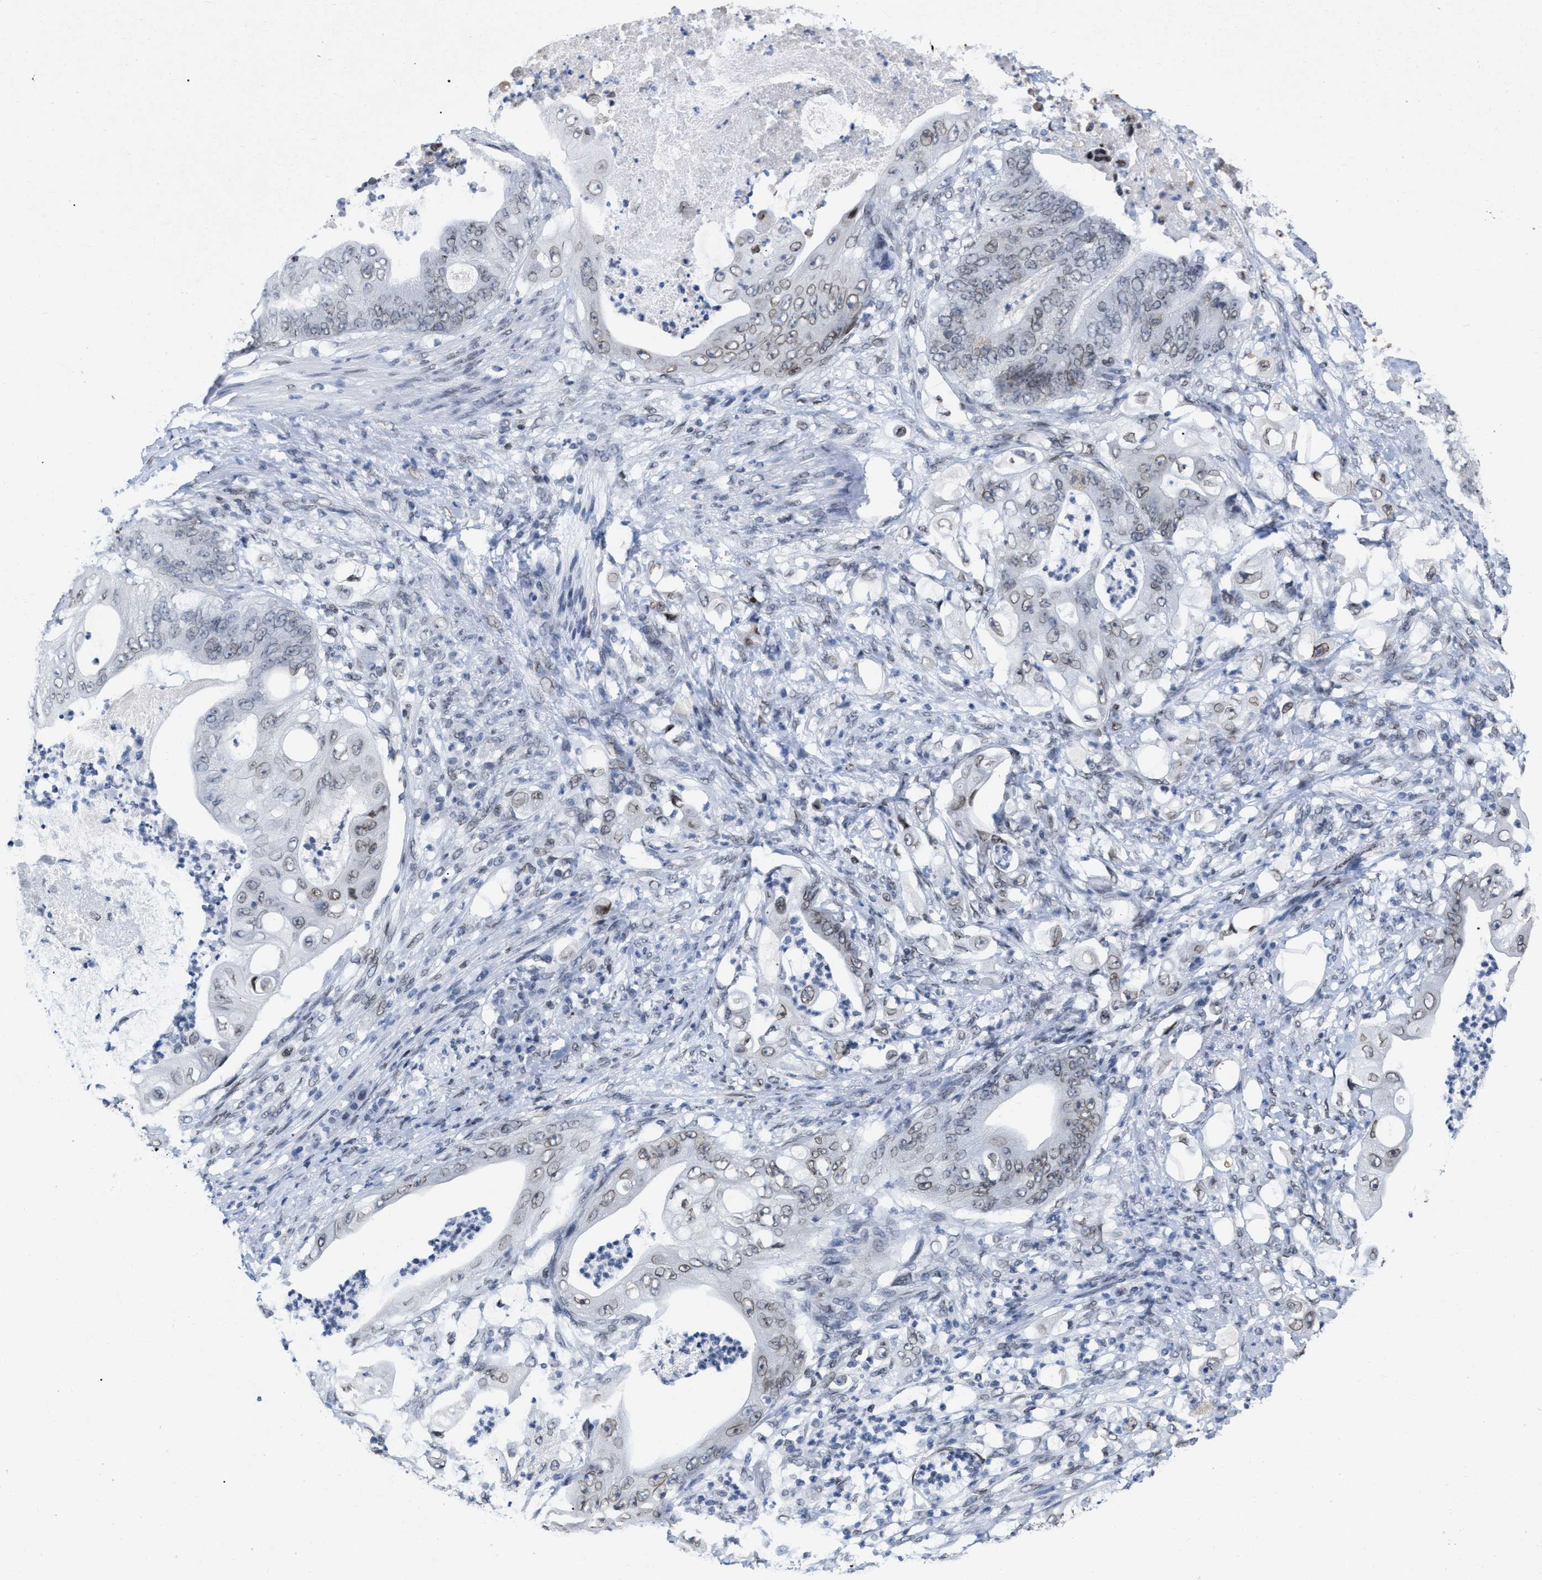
{"staining": {"intensity": "weak", "quantity": "<25%", "location": "cytoplasmic/membranous,nuclear"}, "tissue": "stomach cancer", "cell_type": "Tumor cells", "image_type": "cancer", "snomed": [{"axis": "morphology", "description": "Adenocarcinoma, NOS"}, {"axis": "topography", "description": "Stomach"}], "caption": "This photomicrograph is of stomach cancer (adenocarcinoma) stained with immunohistochemistry (IHC) to label a protein in brown with the nuclei are counter-stained blue. There is no expression in tumor cells.", "gene": "TPR", "patient": {"sex": "female", "age": 73}}